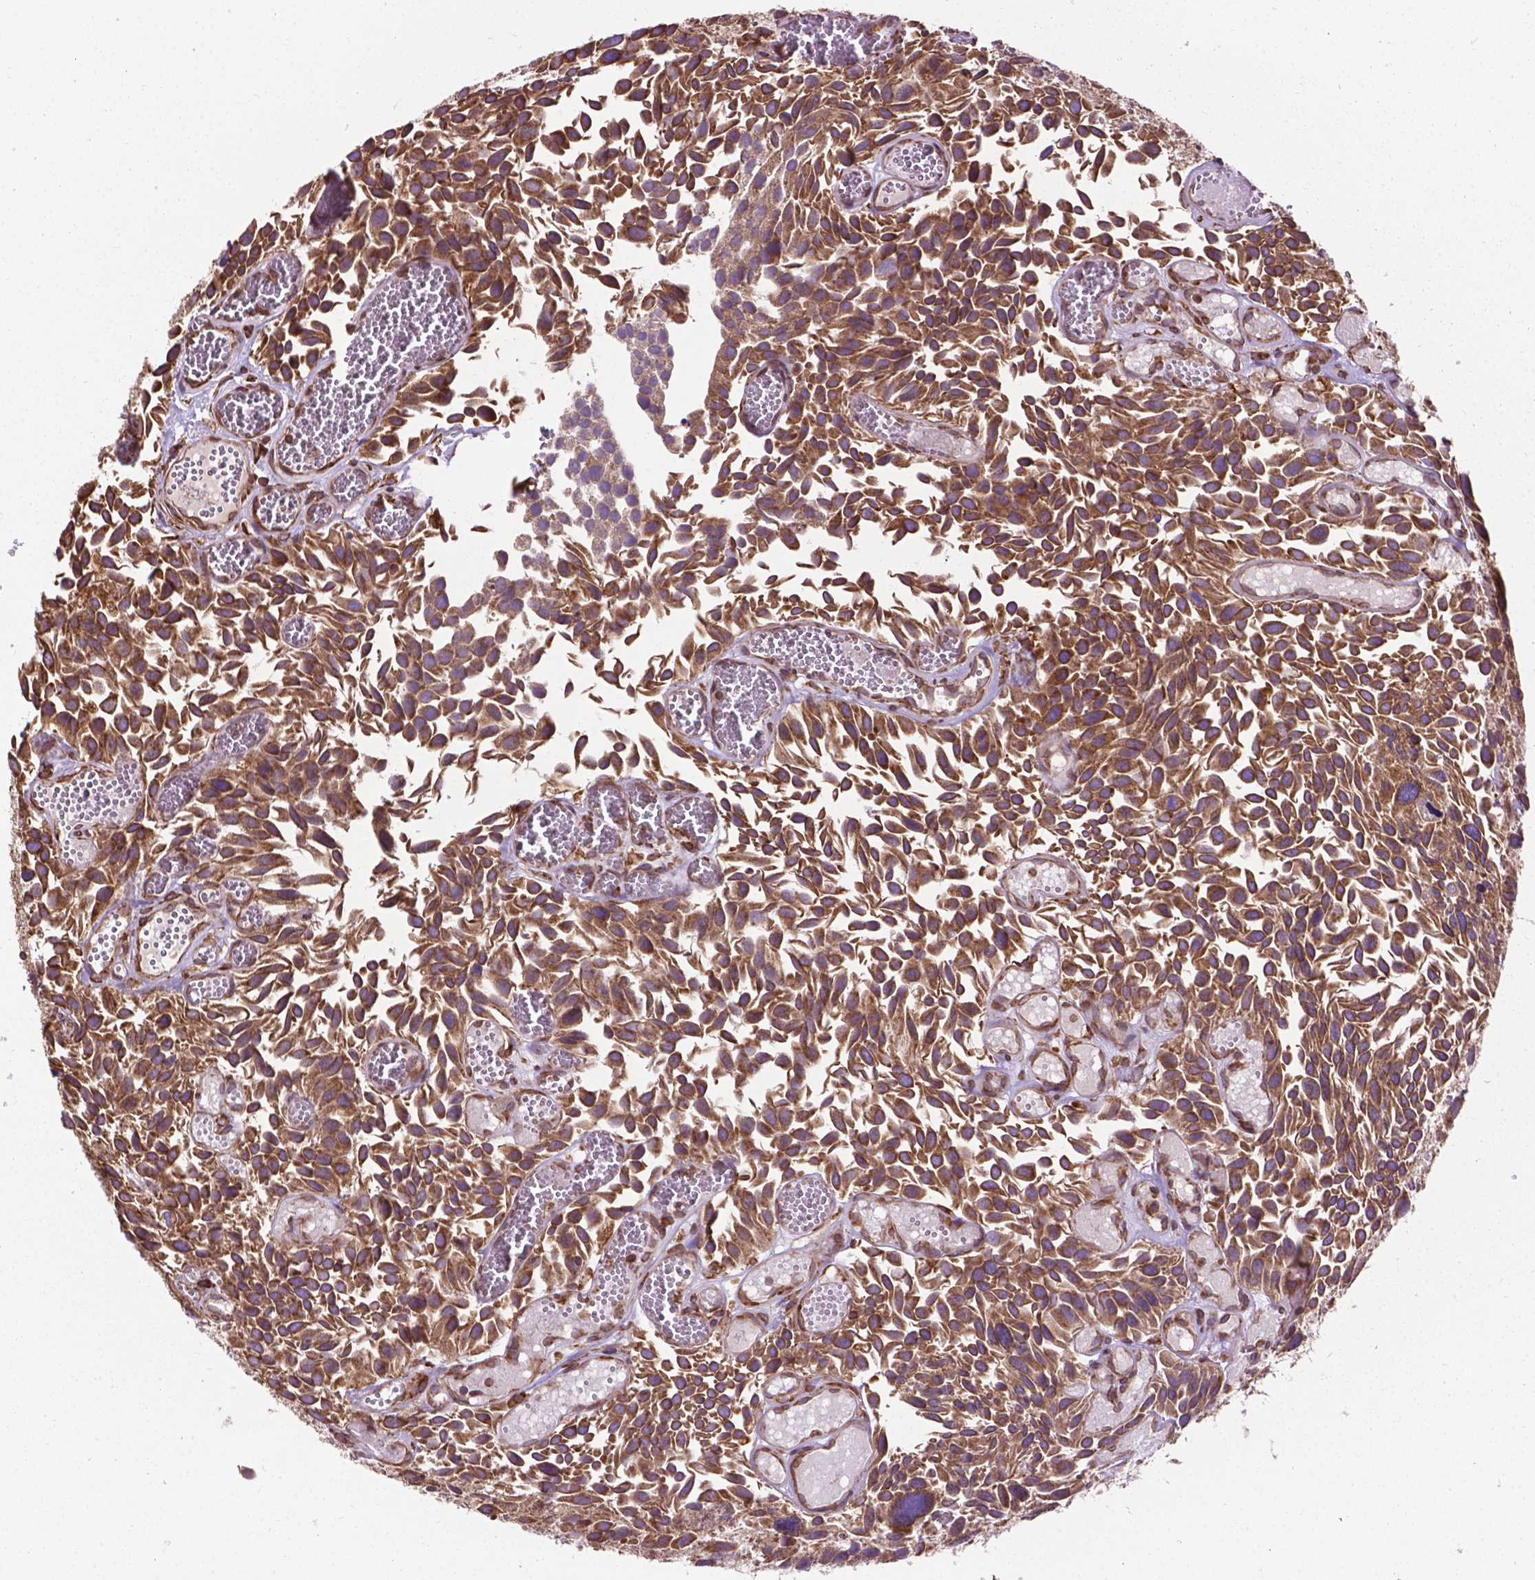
{"staining": {"intensity": "strong", "quantity": ">75%", "location": "cytoplasmic/membranous"}, "tissue": "urothelial cancer", "cell_type": "Tumor cells", "image_type": "cancer", "snomed": [{"axis": "morphology", "description": "Urothelial carcinoma, Low grade"}, {"axis": "topography", "description": "Urinary bladder"}], "caption": "Tumor cells exhibit high levels of strong cytoplasmic/membranous positivity in approximately >75% of cells in urothelial carcinoma (low-grade).", "gene": "GANAB", "patient": {"sex": "female", "age": 69}}